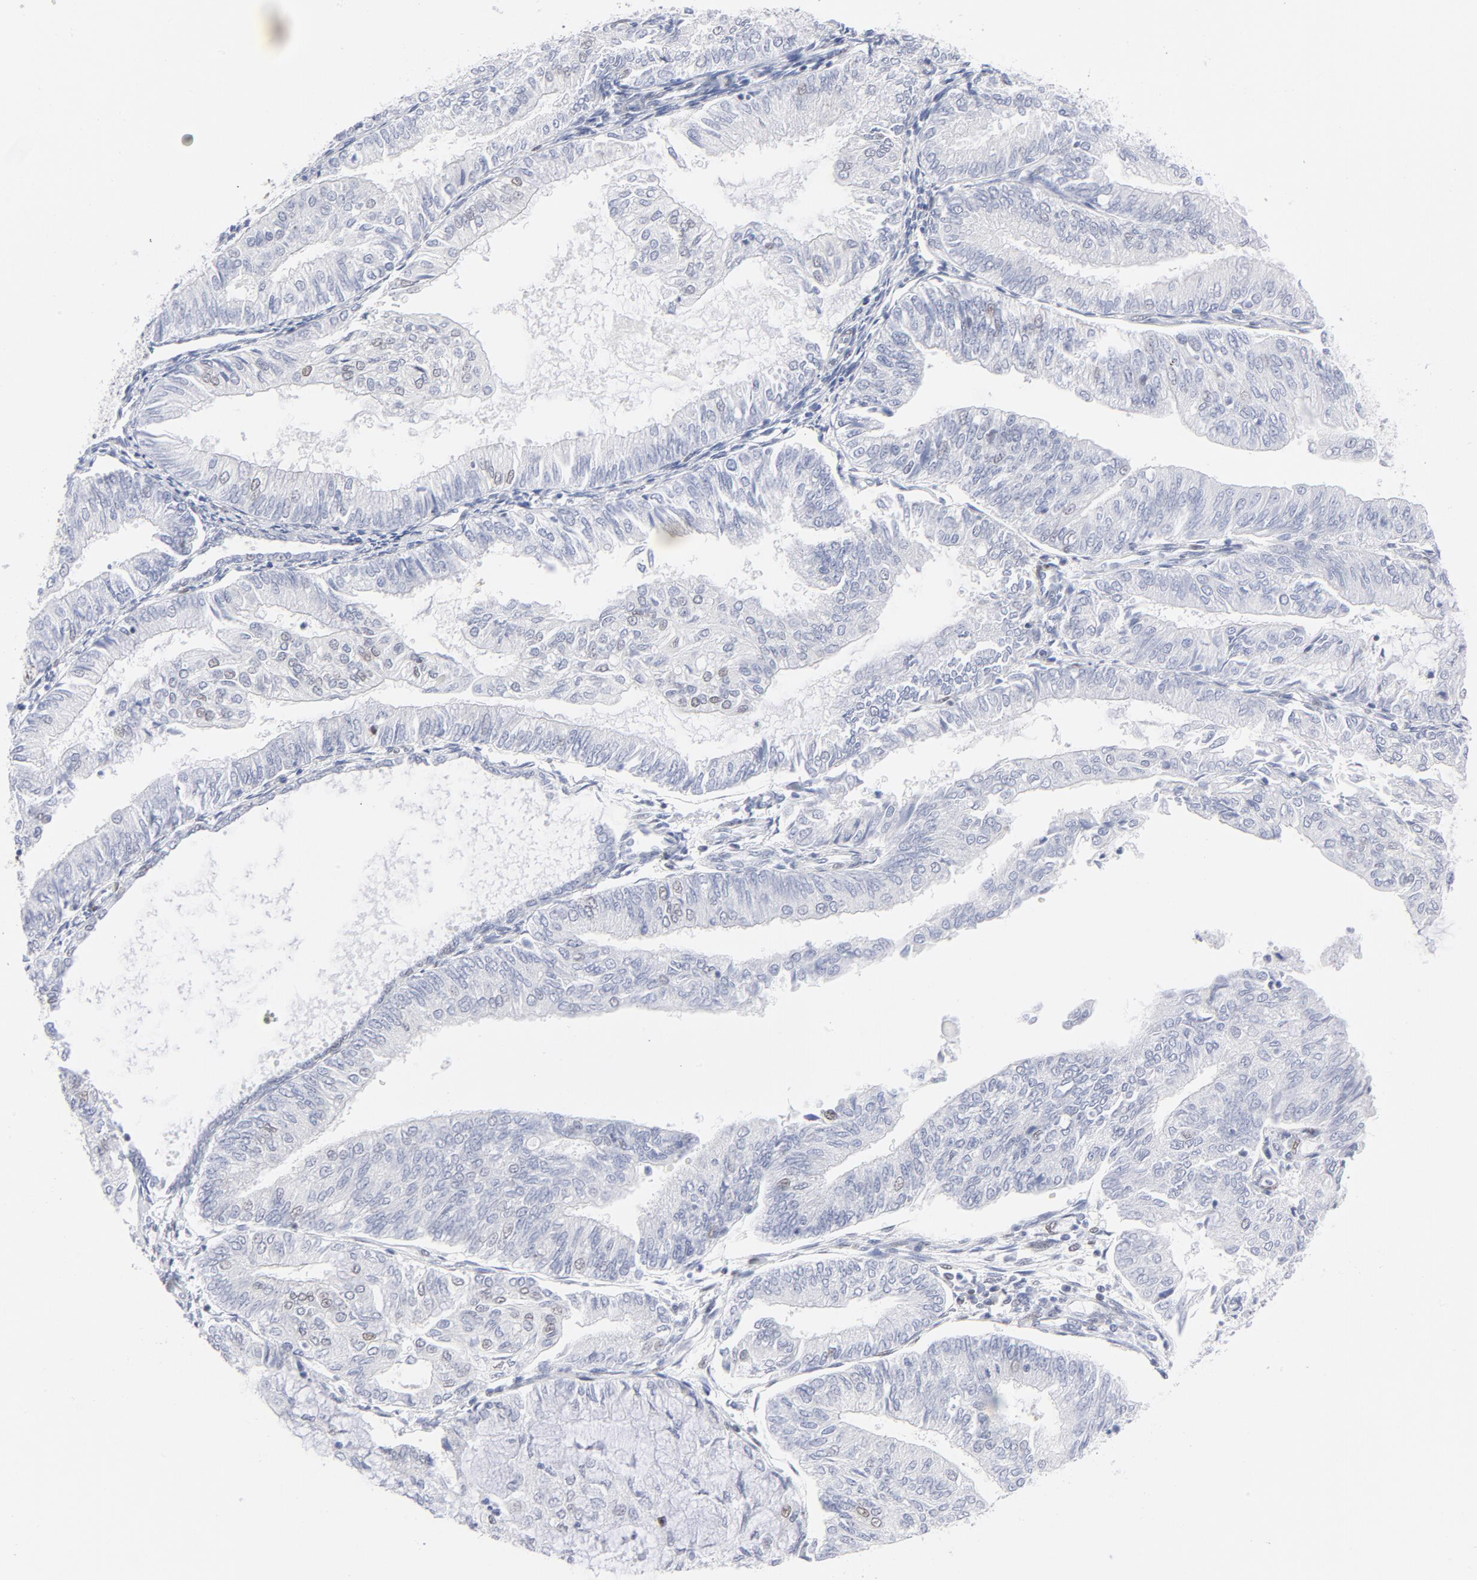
{"staining": {"intensity": "moderate", "quantity": ">75%", "location": "nuclear"}, "tissue": "endometrial cancer", "cell_type": "Tumor cells", "image_type": "cancer", "snomed": [{"axis": "morphology", "description": "Adenocarcinoma, NOS"}, {"axis": "topography", "description": "Endometrium"}], "caption": "IHC micrograph of human endometrial adenocarcinoma stained for a protein (brown), which demonstrates medium levels of moderate nuclear positivity in approximately >75% of tumor cells.", "gene": "ATF2", "patient": {"sex": "female", "age": 59}}